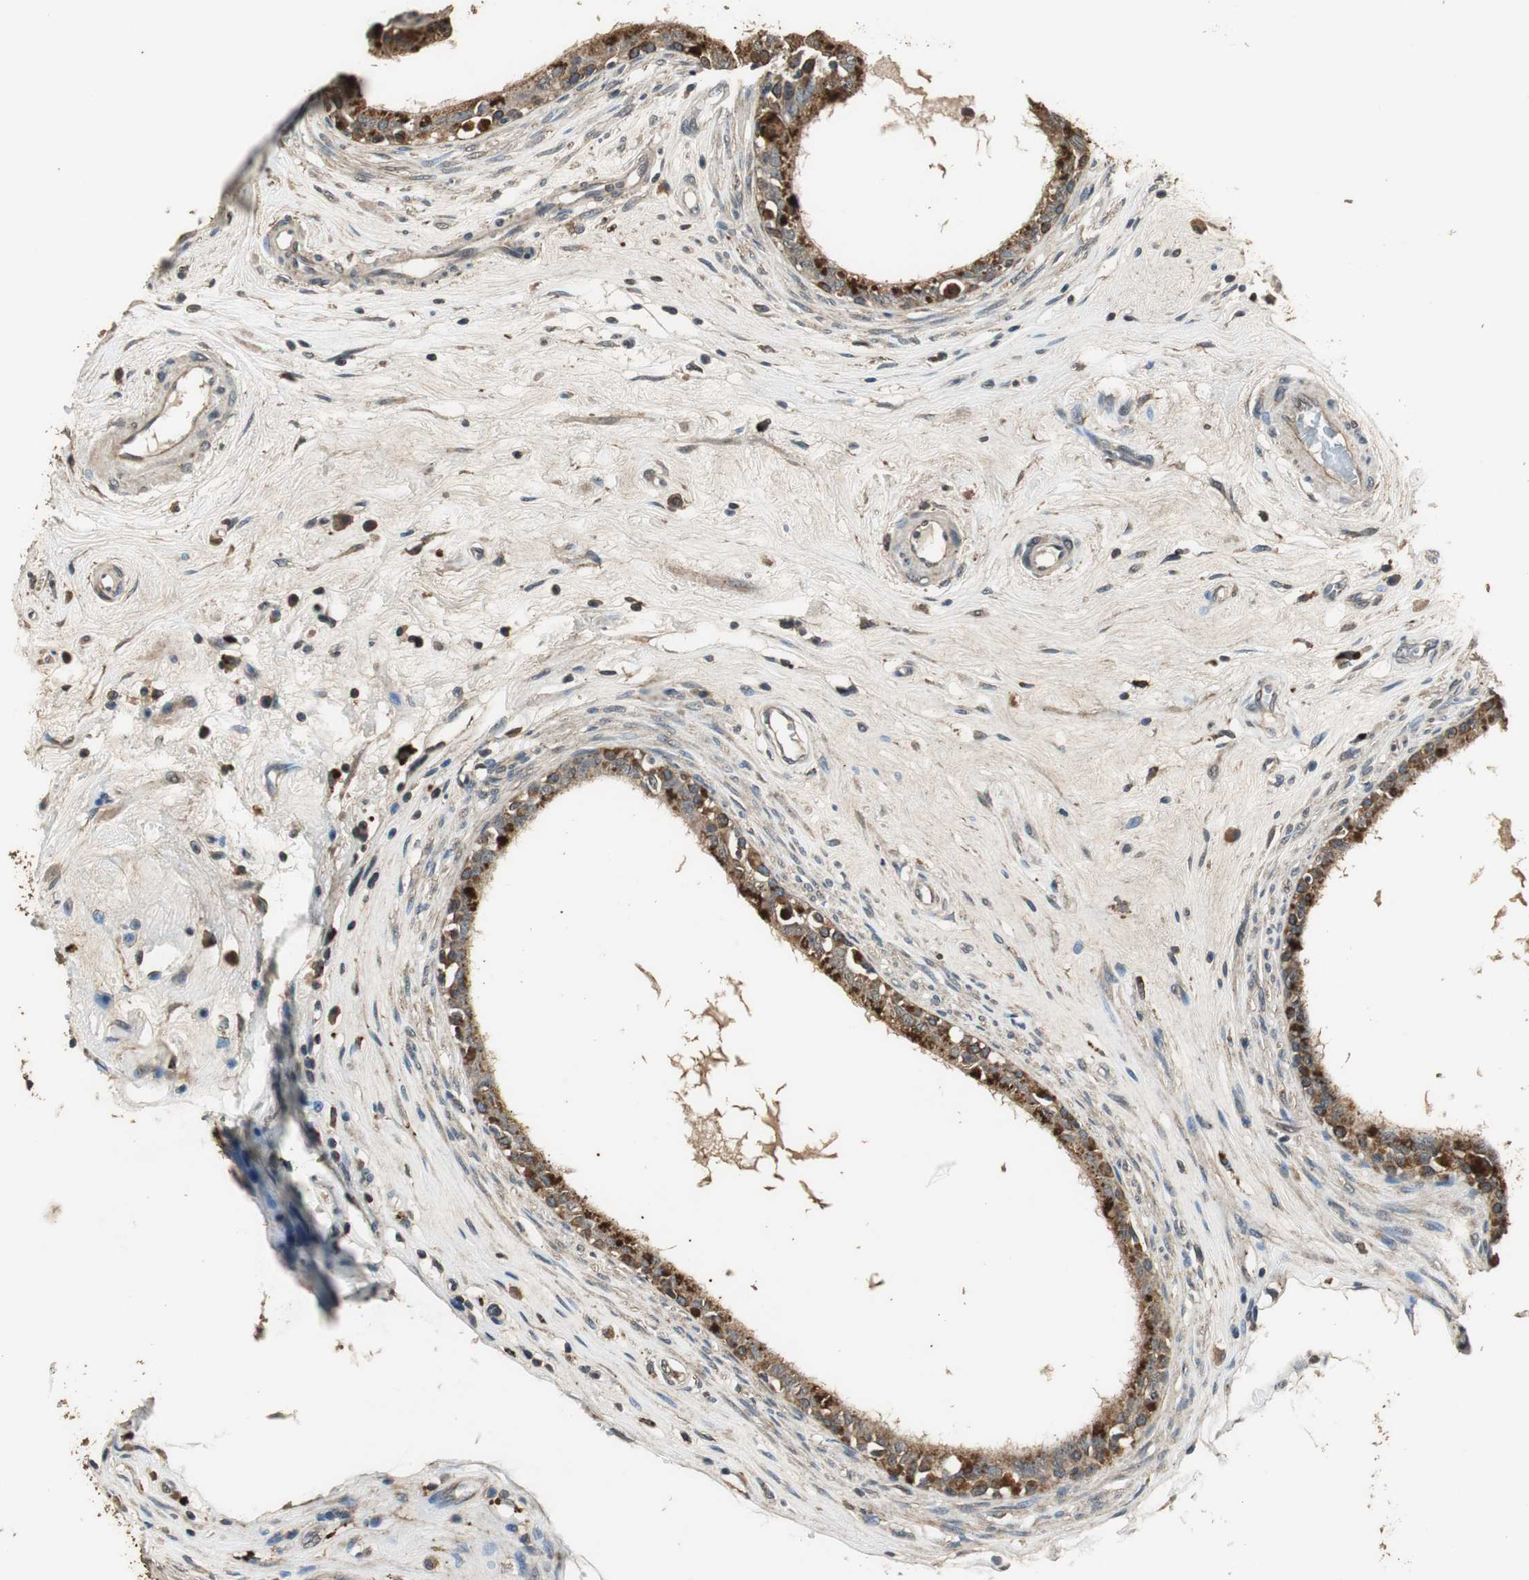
{"staining": {"intensity": "strong", "quantity": ">75%", "location": "cytoplasmic/membranous"}, "tissue": "epididymis", "cell_type": "Glandular cells", "image_type": "normal", "snomed": [{"axis": "morphology", "description": "Normal tissue, NOS"}, {"axis": "morphology", "description": "Inflammation, NOS"}, {"axis": "topography", "description": "Epididymis"}], "caption": "Strong cytoplasmic/membranous staining is present in about >75% of glandular cells in benign epididymis.", "gene": "TMPRSS4", "patient": {"sex": "male", "age": 84}}